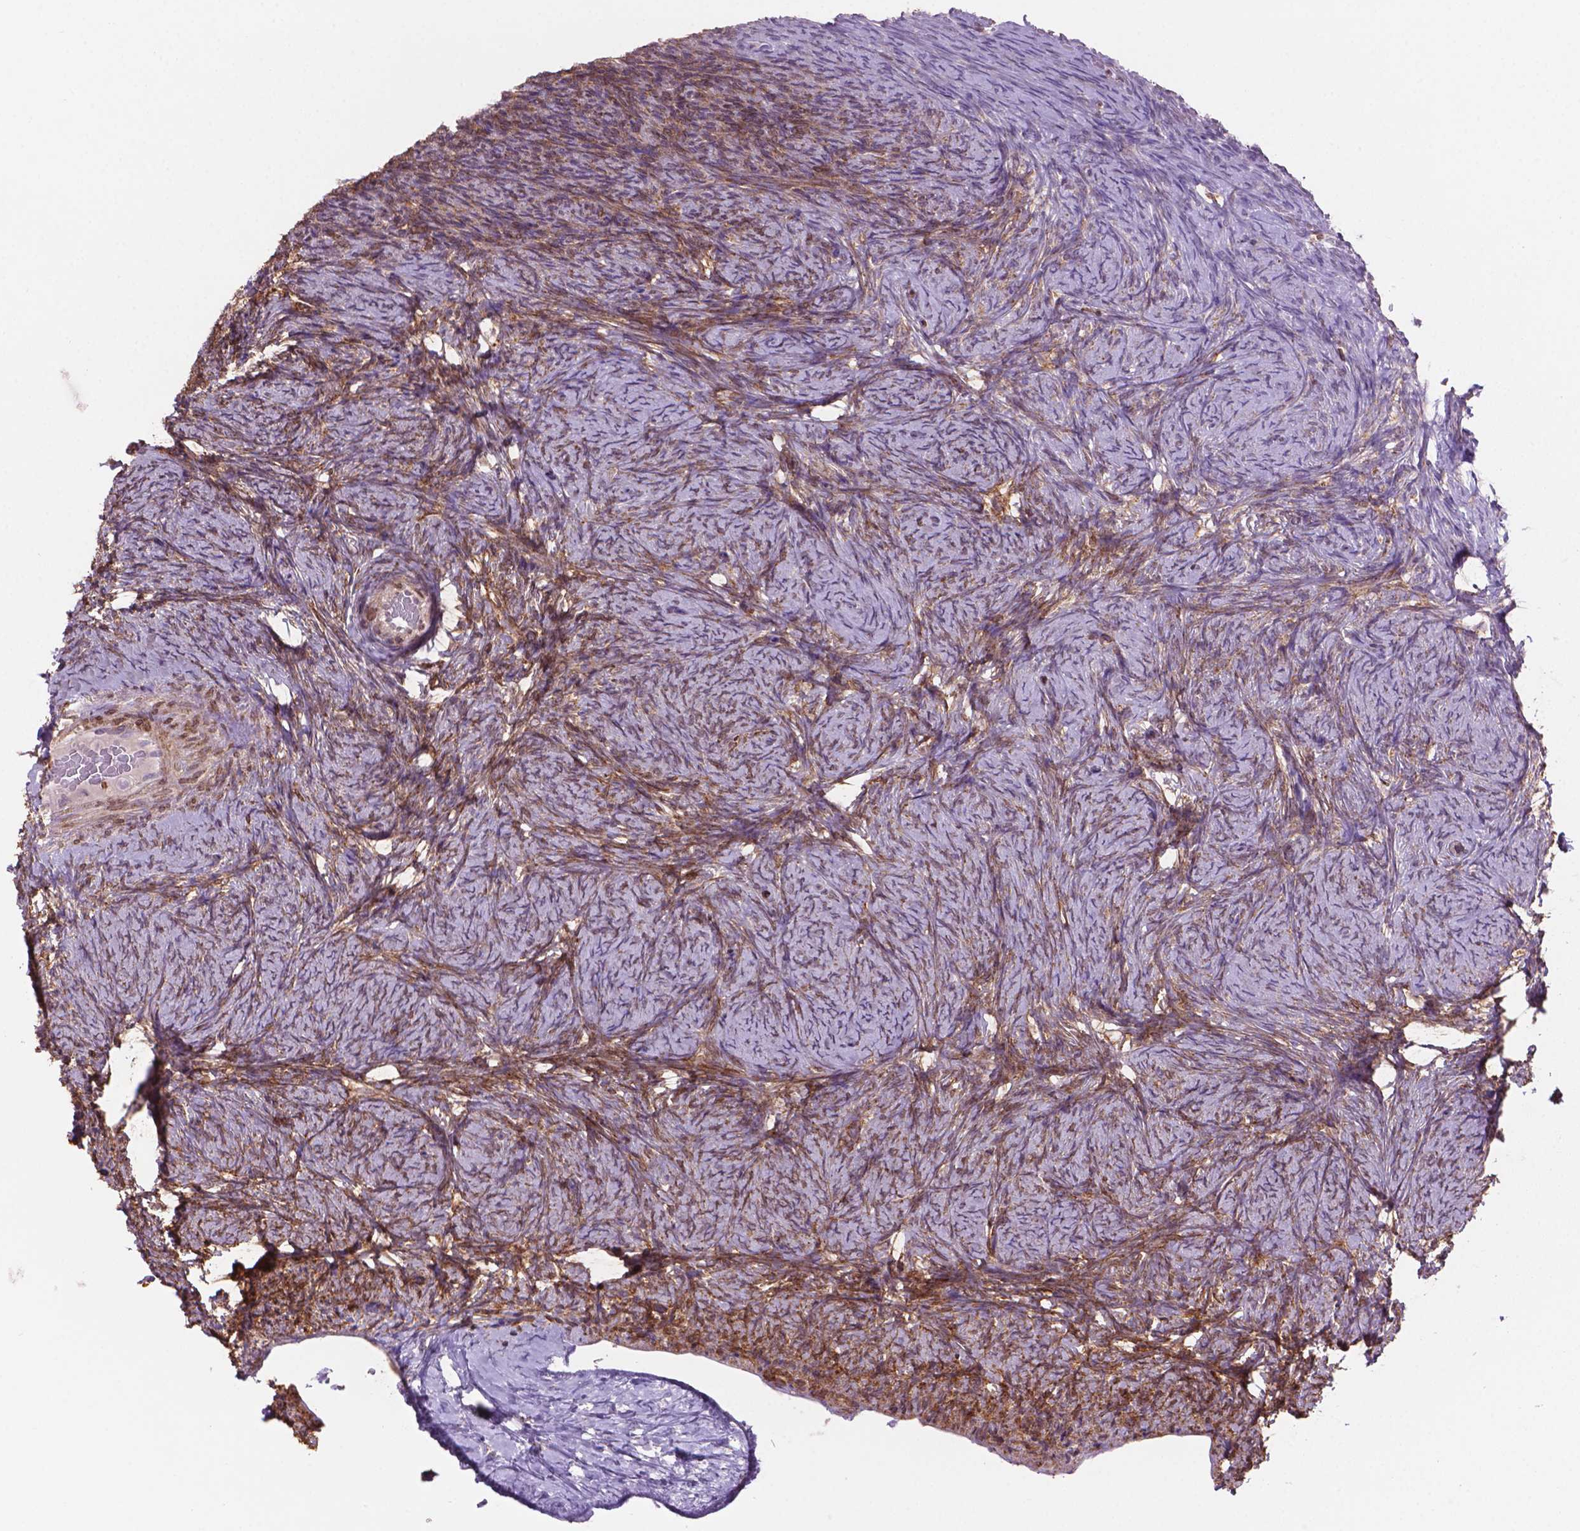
{"staining": {"intensity": "strong", "quantity": "25%-75%", "location": "cytoplasmic/membranous"}, "tissue": "ovary", "cell_type": "Ovarian stroma cells", "image_type": "normal", "snomed": [{"axis": "morphology", "description": "Normal tissue, NOS"}, {"axis": "topography", "description": "Ovary"}], "caption": "This is a photomicrograph of IHC staining of benign ovary, which shows strong positivity in the cytoplasmic/membranous of ovarian stroma cells.", "gene": "BCL2", "patient": {"sex": "female", "age": 34}}